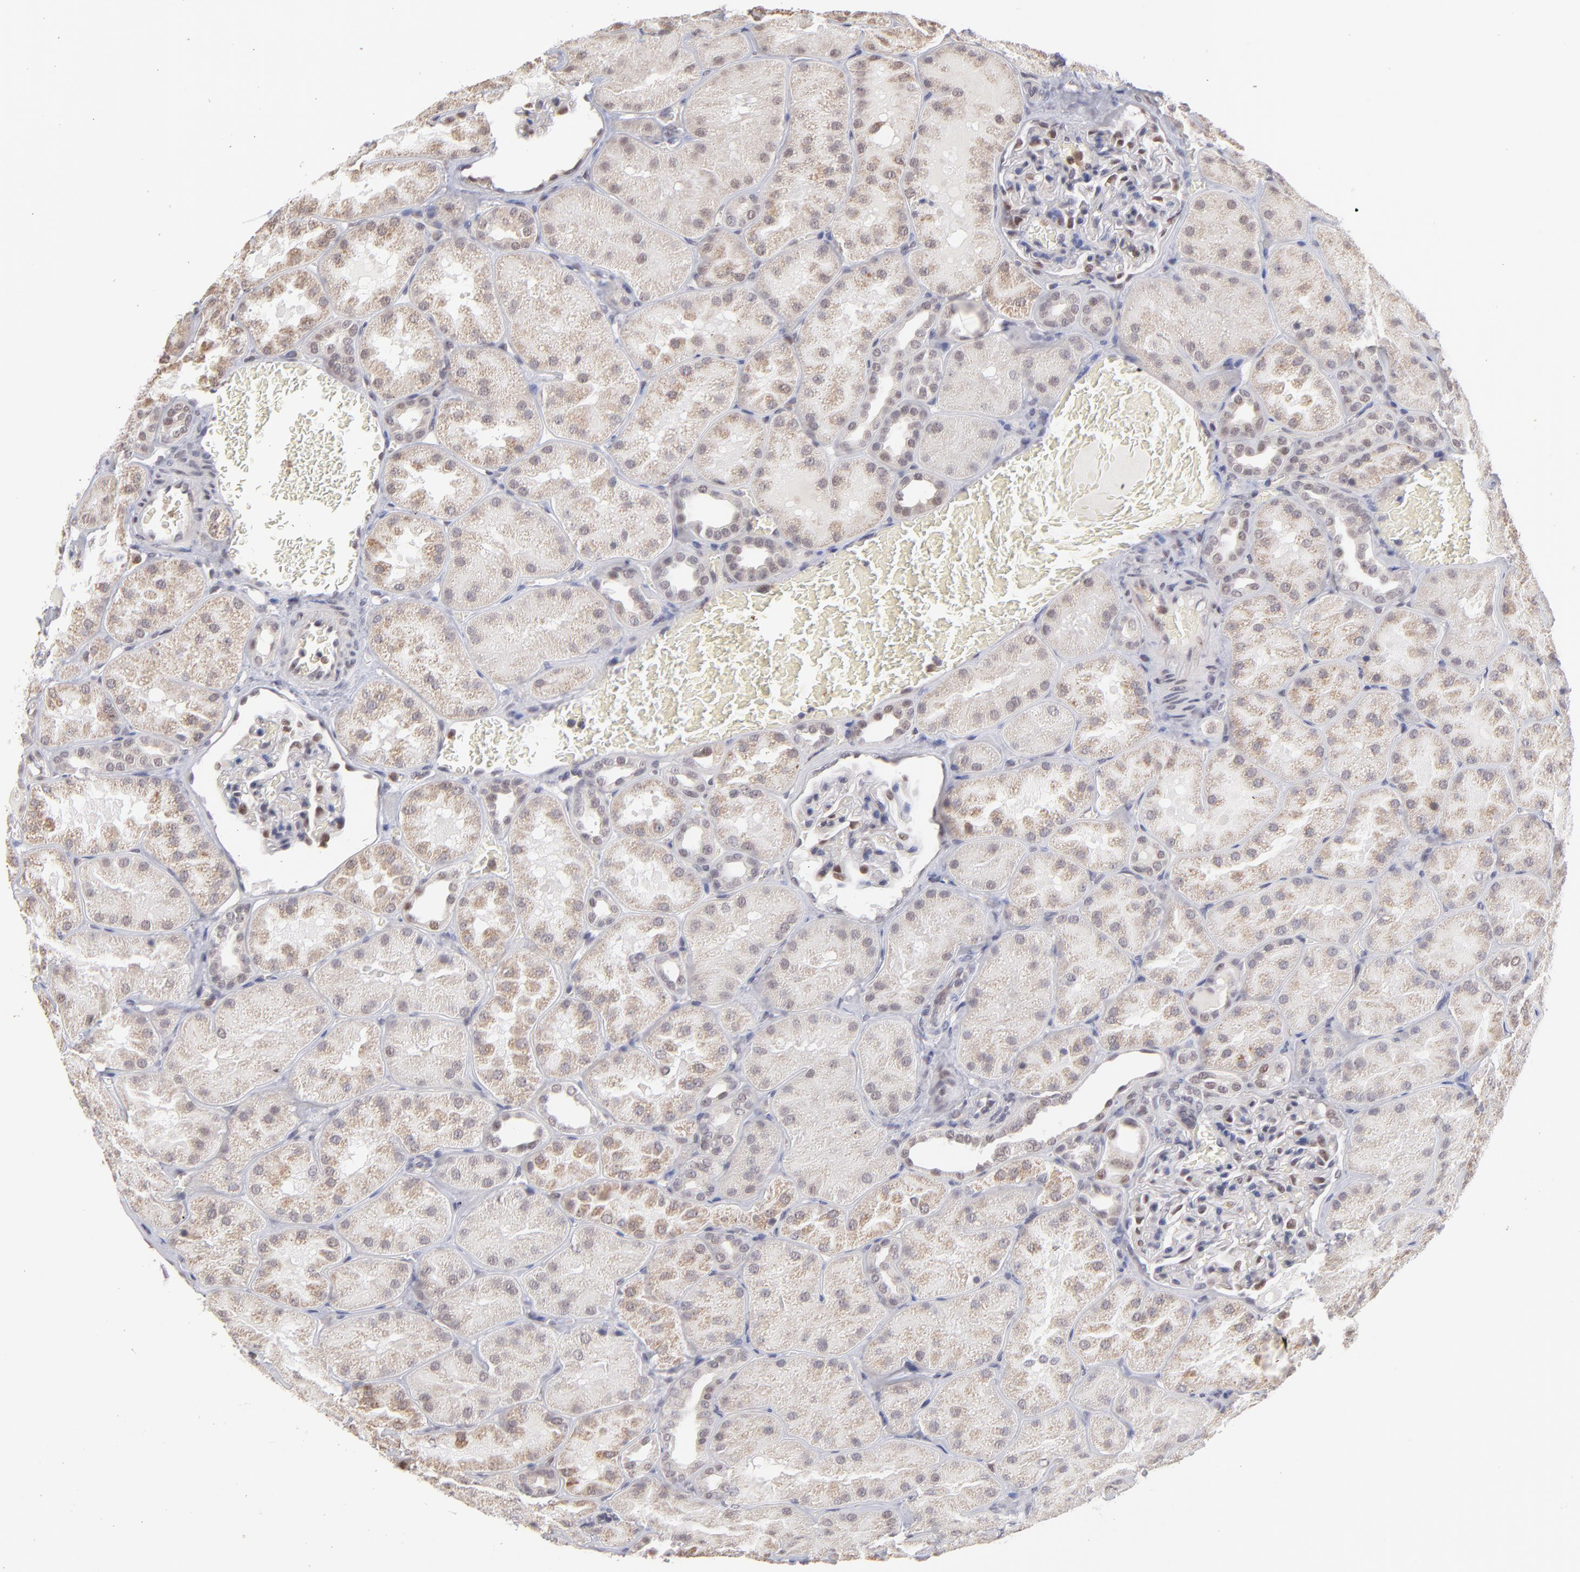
{"staining": {"intensity": "weak", "quantity": "<25%", "location": "nuclear"}, "tissue": "kidney", "cell_type": "Cells in glomeruli", "image_type": "normal", "snomed": [{"axis": "morphology", "description": "Normal tissue, NOS"}, {"axis": "topography", "description": "Kidney"}], "caption": "Cells in glomeruli show no significant expression in unremarkable kidney.", "gene": "OAS1", "patient": {"sex": "male", "age": 28}}